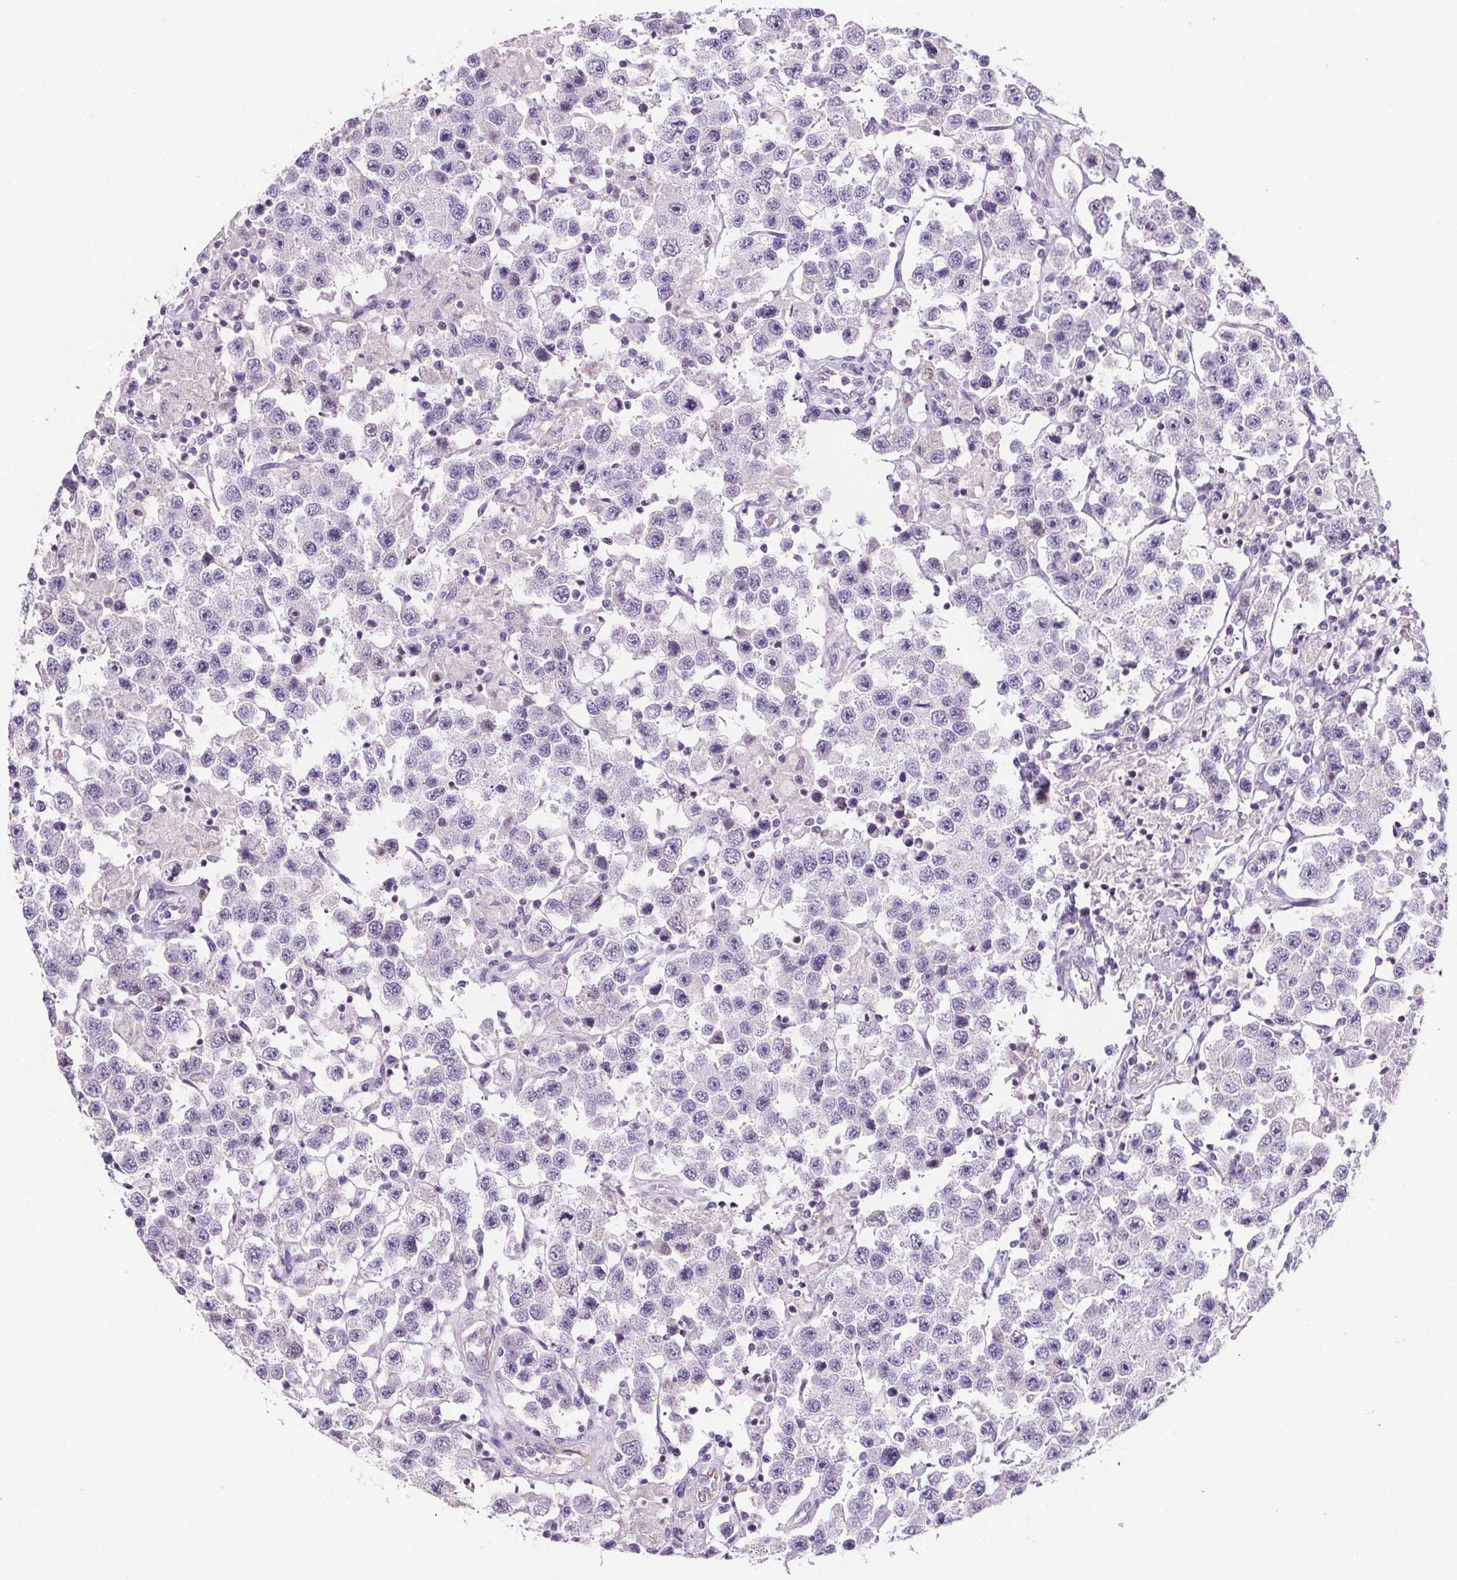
{"staining": {"intensity": "negative", "quantity": "none", "location": "none"}, "tissue": "testis cancer", "cell_type": "Tumor cells", "image_type": "cancer", "snomed": [{"axis": "morphology", "description": "Seminoma, NOS"}, {"axis": "topography", "description": "Testis"}], "caption": "Tumor cells show no significant positivity in testis seminoma. The staining is performed using DAB brown chromogen with nuclei counter-stained in using hematoxylin.", "gene": "CD5L", "patient": {"sex": "male", "age": 45}}